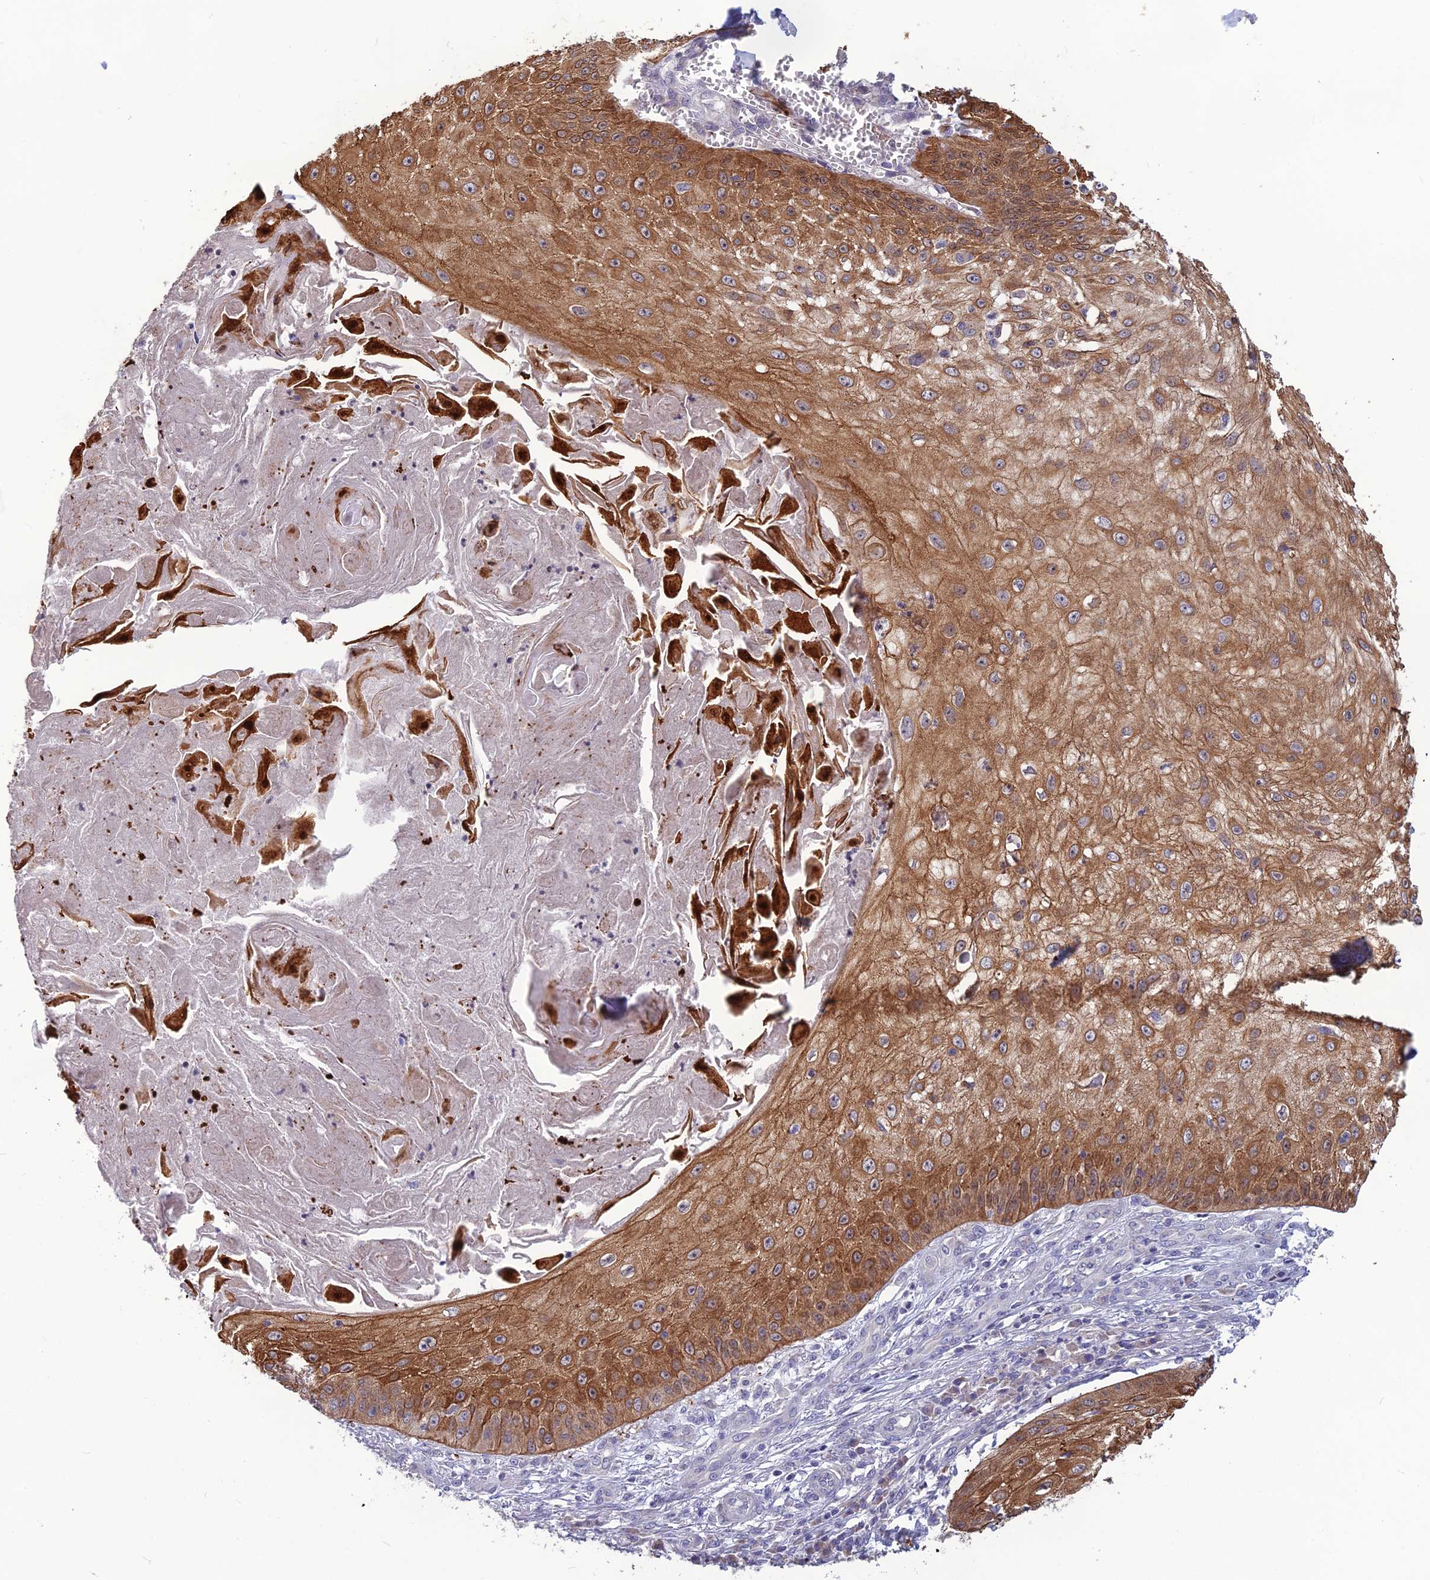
{"staining": {"intensity": "moderate", "quantity": ">75%", "location": "cytoplasmic/membranous"}, "tissue": "skin cancer", "cell_type": "Tumor cells", "image_type": "cancer", "snomed": [{"axis": "morphology", "description": "Squamous cell carcinoma, NOS"}, {"axis": "topography", "description": "Skin"}], "caption": "IHC staining of skin squamous cell carcinoma, which exhibits medium levels of moderate cytoplasmic/membranous expression in approximately >75% of tumor cells indicating moderate cytoplasmic/membranous protein expression. The staining was performed using DAB (3,3'-diaminobenzidine) (brown) for protein detection and nuclei were counterstained in hematoxylin (blue).", "gene": "TMEM134", "patient": {"sex": "male", "age": 70}}